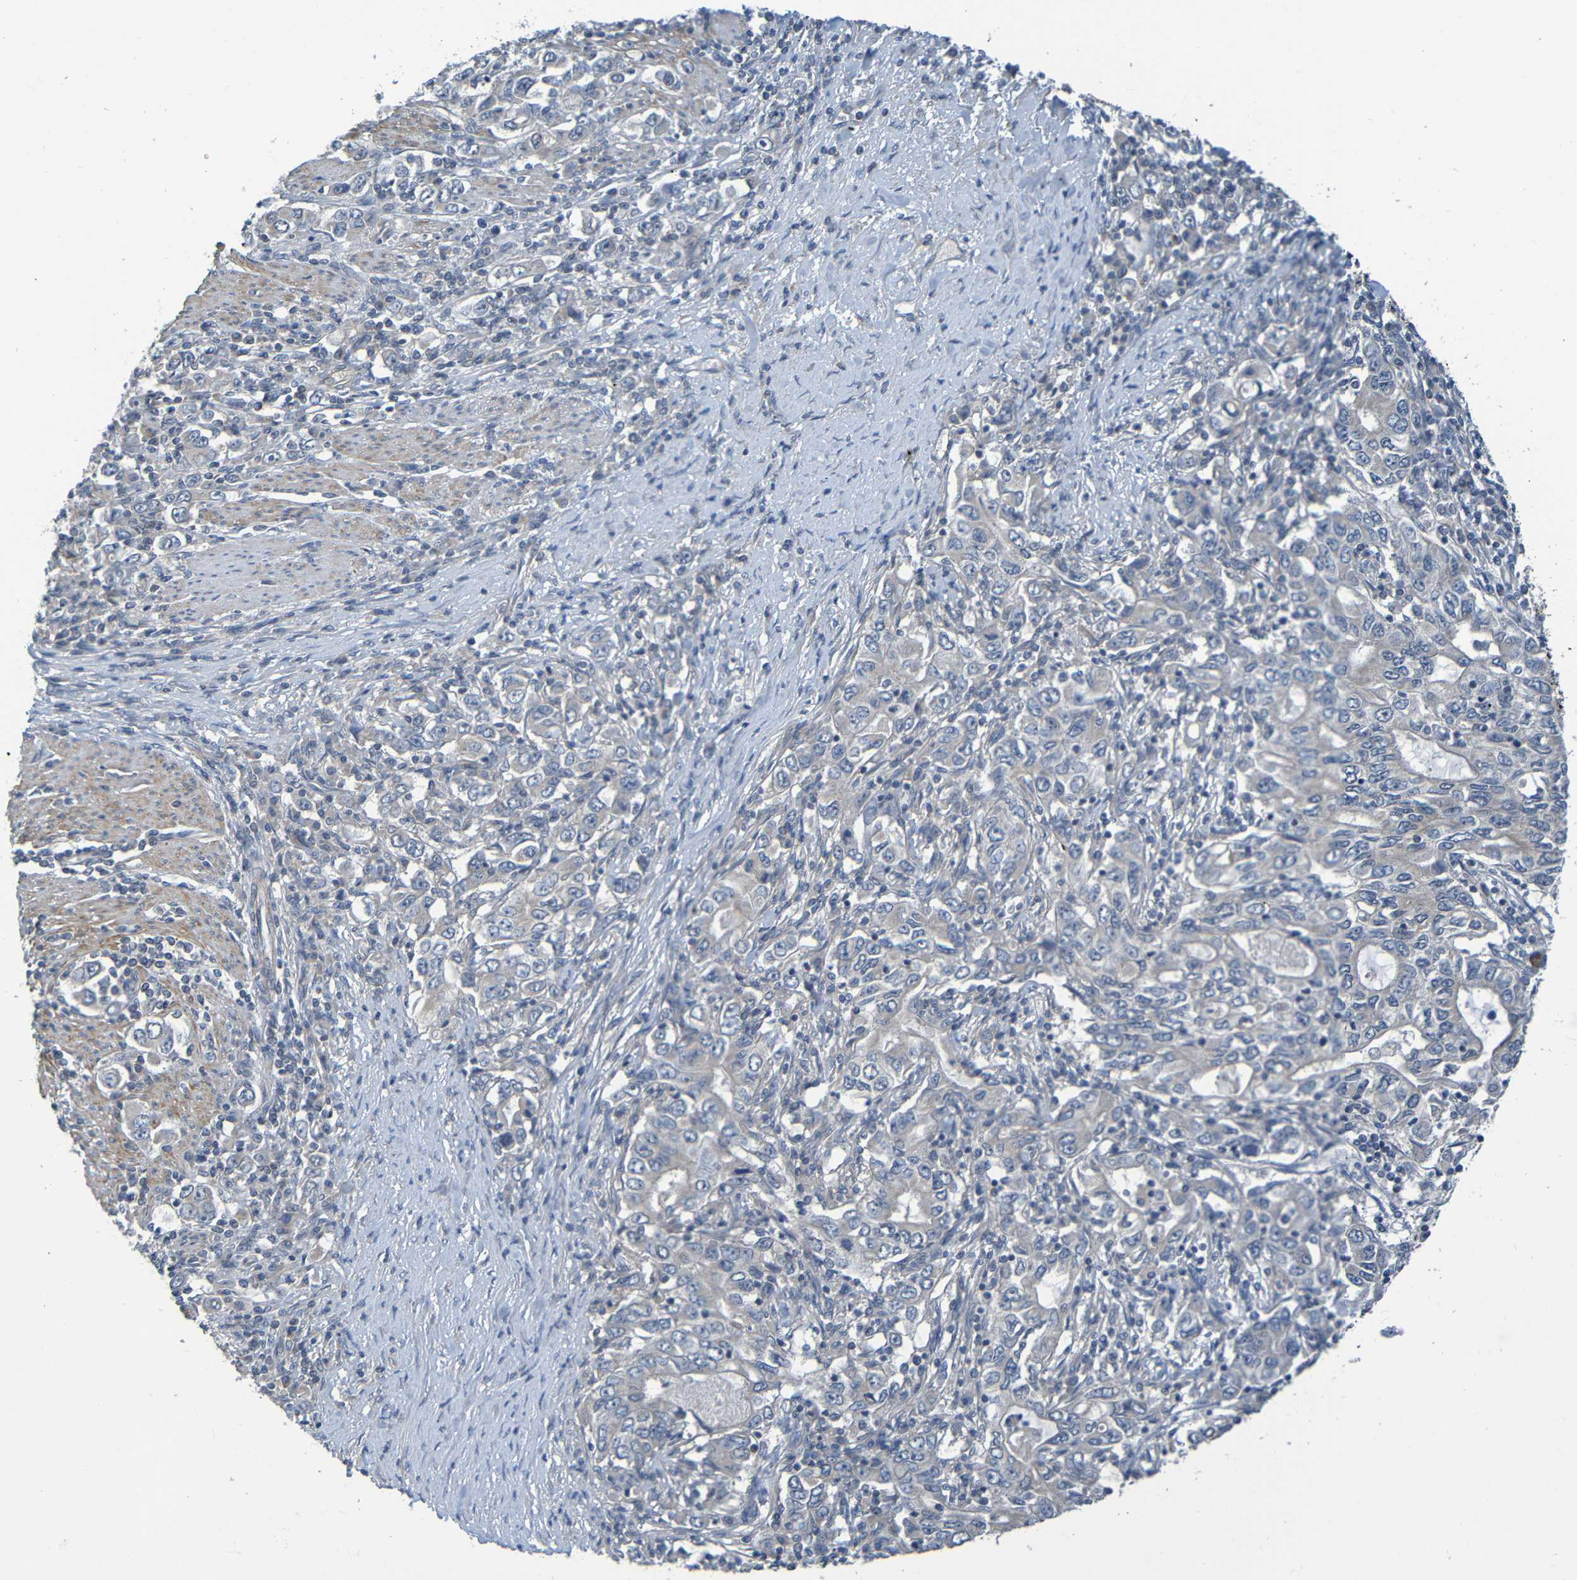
{"staining": {"intensity": "weak", "quantity": "<25%", "location": "cytoplasmic/membranous"}, "tissue": "stomach cancer", "cell_type": "Tumor cells", "image_type": "cancer", "snomed": [{"axis": "morphology", "description": "Adenocarcinoma, NOS"}, {"axis": "topography", "description": "Stomach, lower"}], "caption": "DAB immunohistochemical staining of human adenocarcinoma (stomach) displays no significant positivity in tumor cells.", "gene": "CYP4F2", "patient": {"sex": "female", "age": 72}}